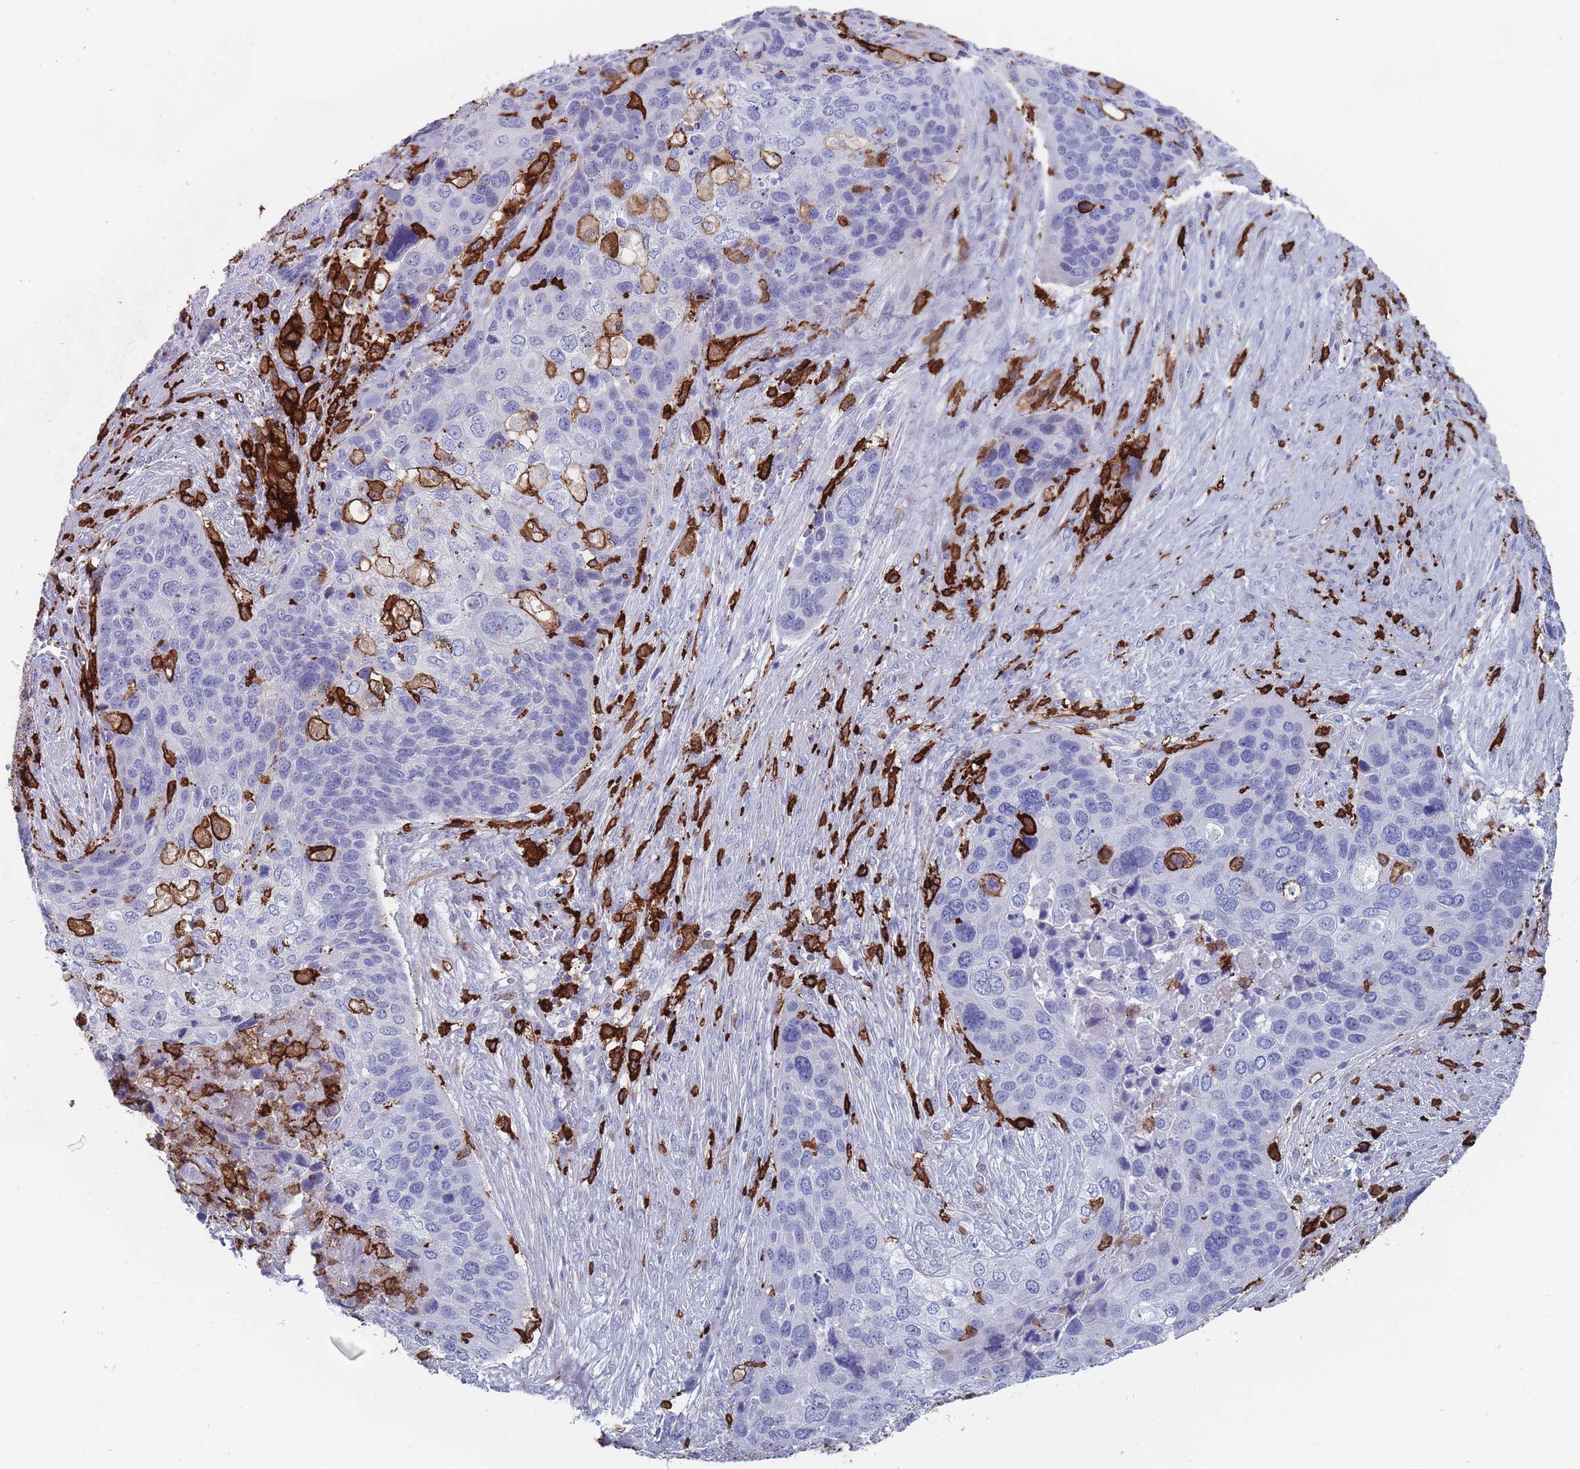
{"staining": {"intensity": "negative", "quantity": "none", "location": "none"}, "tissue": "skin cancer", "cell_type": "Tumor cells", "image_type": "cancer", "snomed": [{"axis": "morphology", "description": "Basal cell carcinoma"}, {"axis": "topography", "description": "Skin"}], "caption": "This is a histopathology image of immunohistochemistry (IHC) staining of skin cancer, which shows no staining in tumor cells.", "gene": "AIF1", "patient": {"sex": "female", "age": 74}}